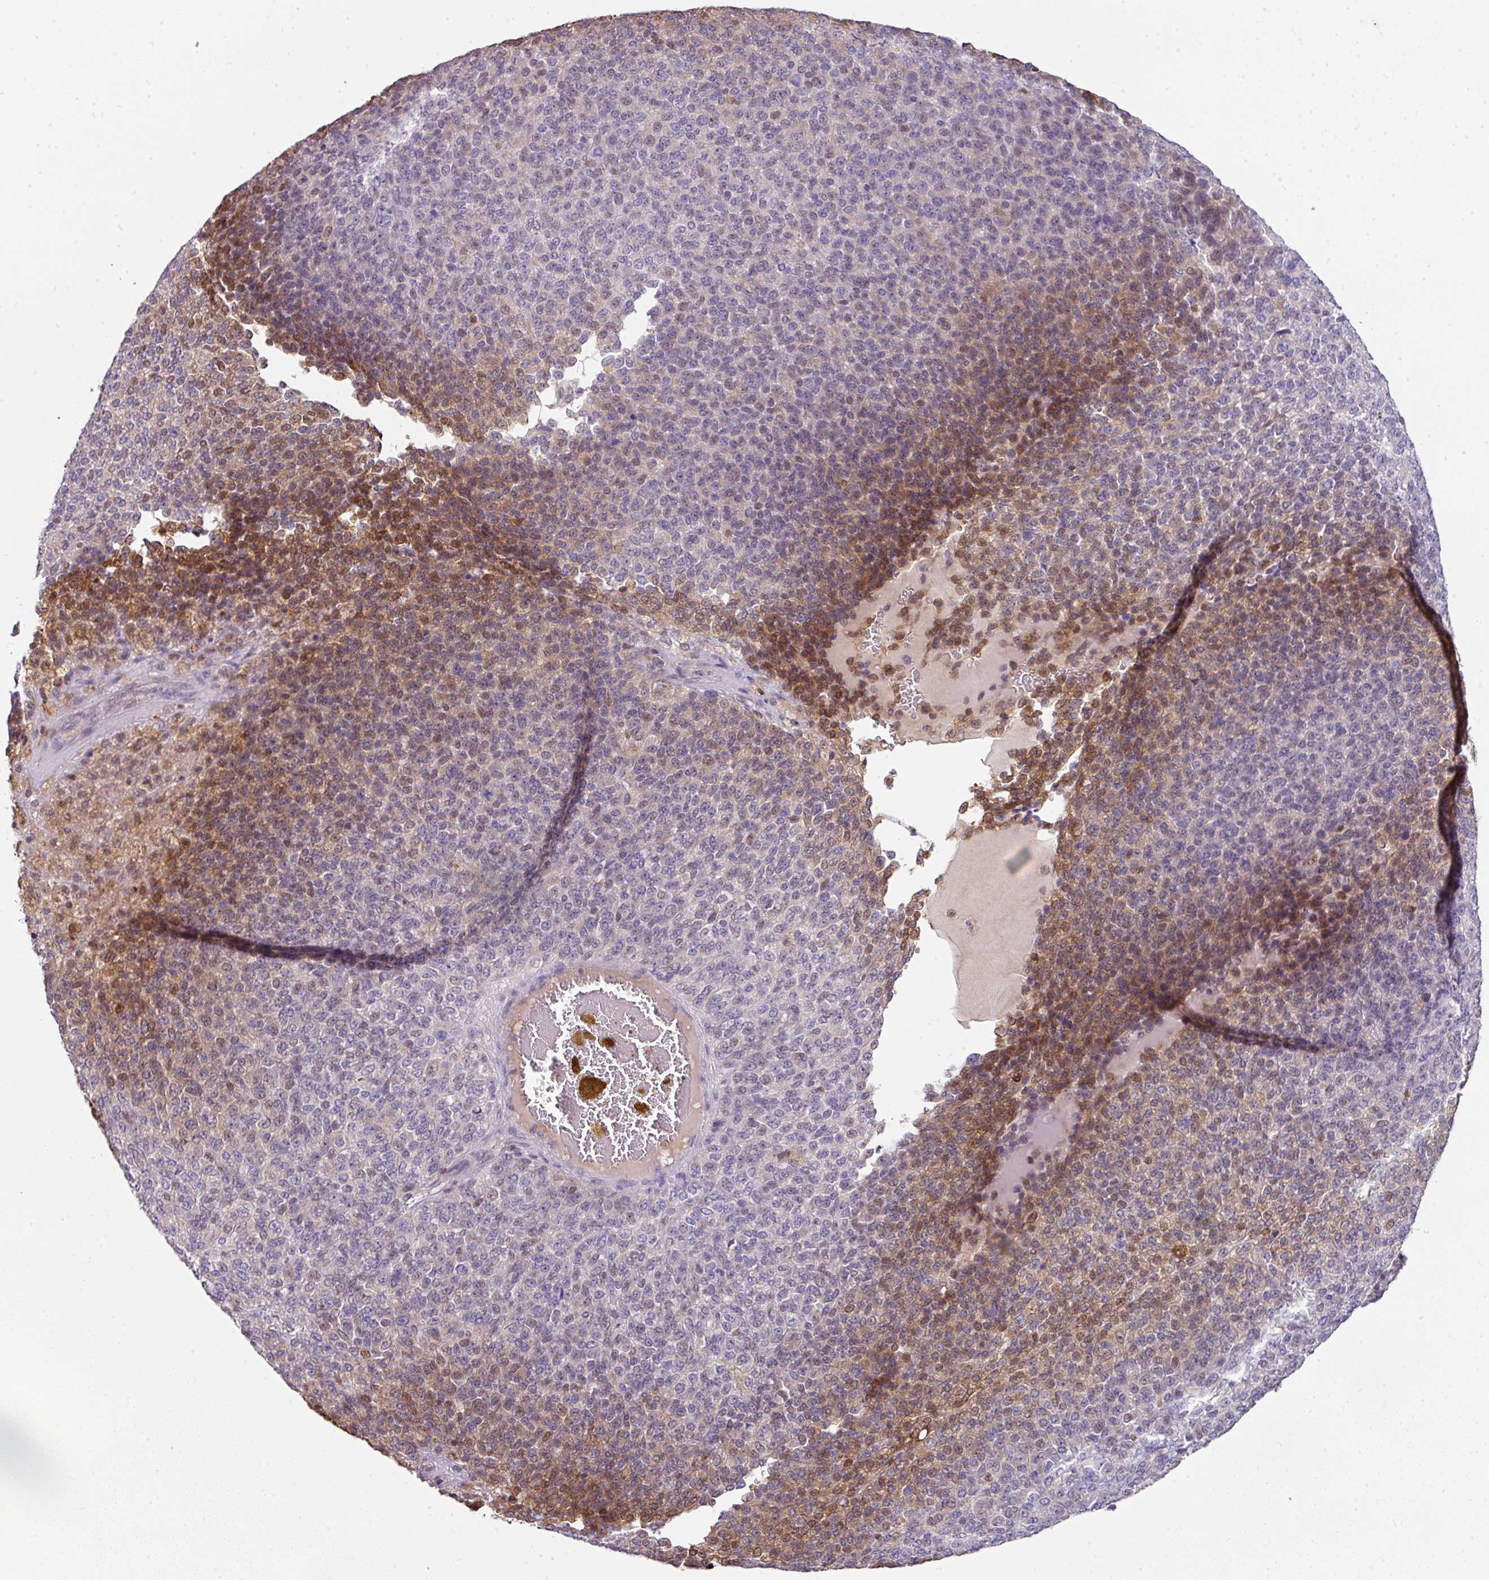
{"staining": {"intensity": "moderate", "quantity": "<25%", "location": "nuclear"}, "tissue": "melanoma", "cell_type": "Tumor cells", "image_type": "cancer", "snomed": [{"axis": "morphology", "description": "Malignant melanoma, Metastatic site"}, {"axis": "topography", "description": "Brain"}], "caption": "Malignant melanoma (metastatic site) was stained to show a protein in brown. There is low levels of moderate nuclear staining in approximately <25% of tumor cells. Immunohistochemistry (ihc) stains the protein in brown and the nuclei are stained blue.", "gene": "ANKRD18A", "patient": {"sex": "female", "age": 56}}